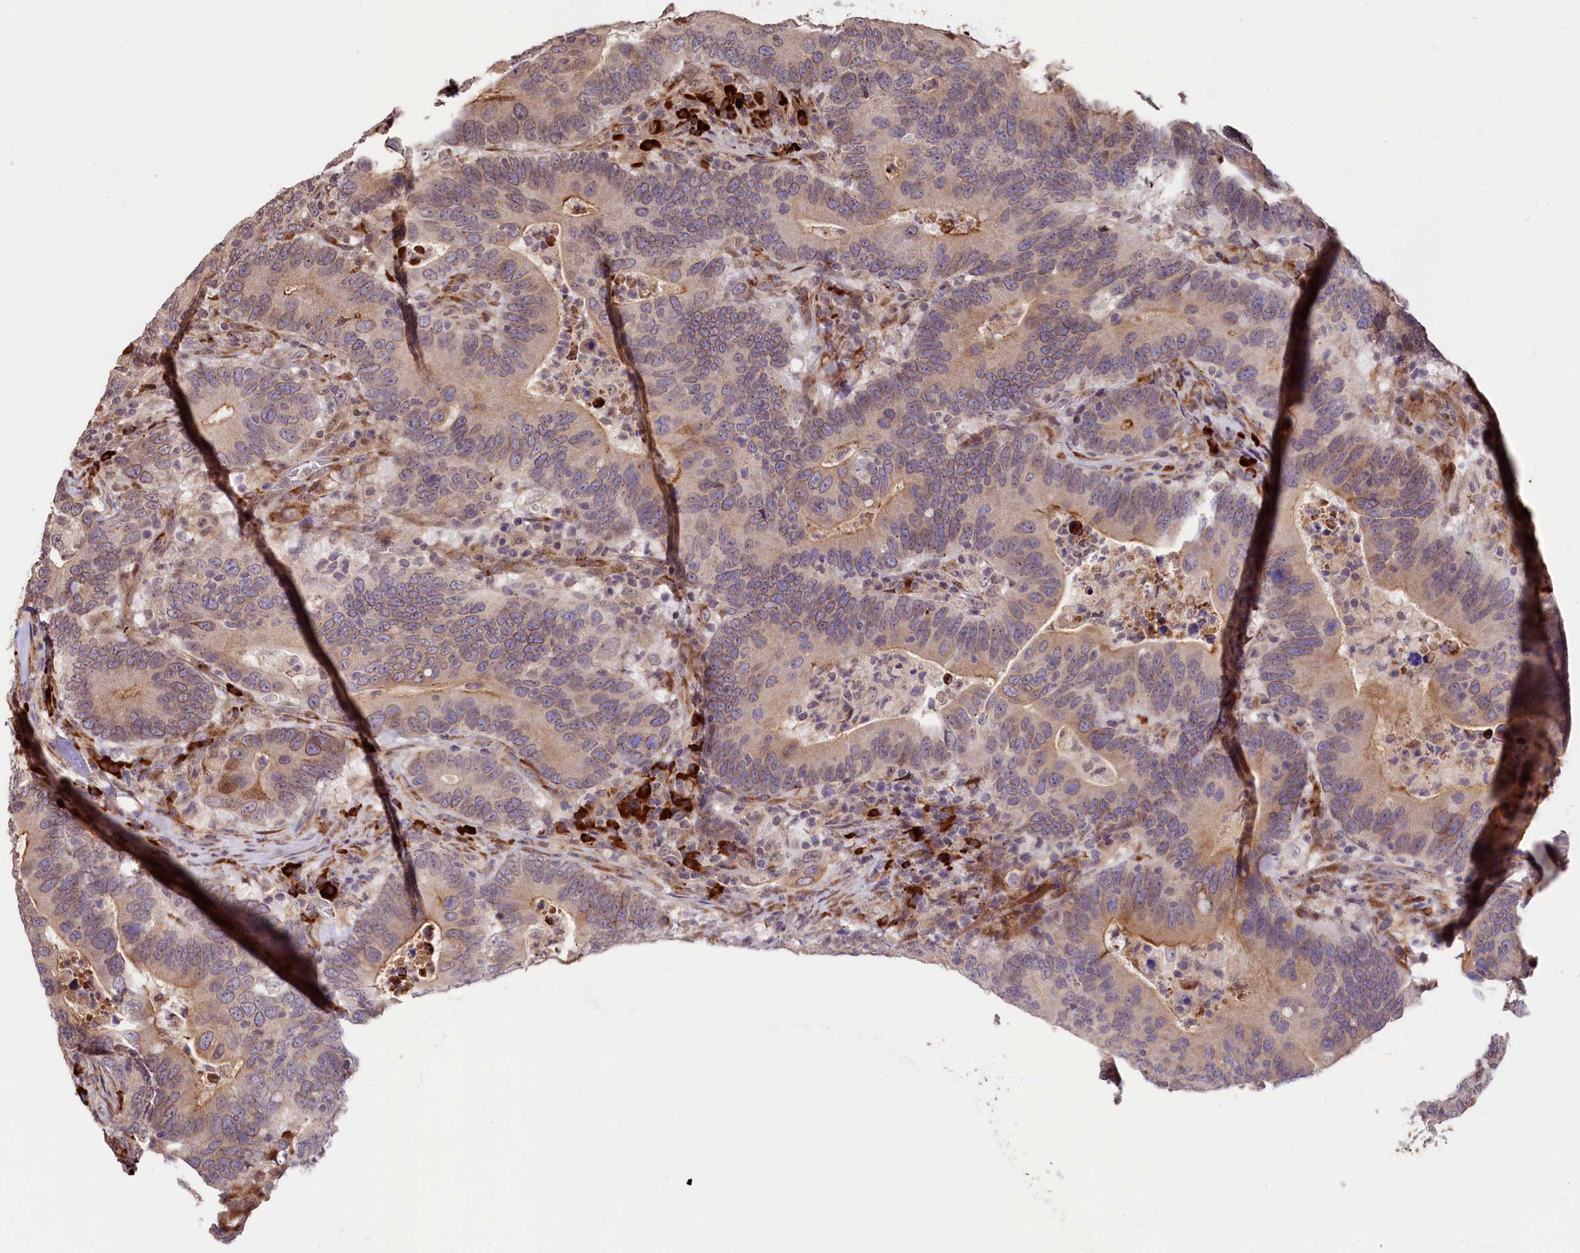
{"staining": {"intensity": "weak", "quantity": "25%-75%", "location": "cytoplasmic/membranous"}, "tissue": "colorectal cancer", "cell_type": "Tumor cells", "image_type": "cancer", "snomed": [{"axis": "morphology", "description": "Adenocarcinoma, NOS"}, {"axis": "topography", "description": "Colon"}], "caption": "Protein expression analysis of adenocarcinoma (colorectal) demonstrates weak cytoplasmic/membranous expression in approximately 25%-75% of tumor cells.", "gene": "C5orf15", "patient": {"sex": "female", "age": 66}}